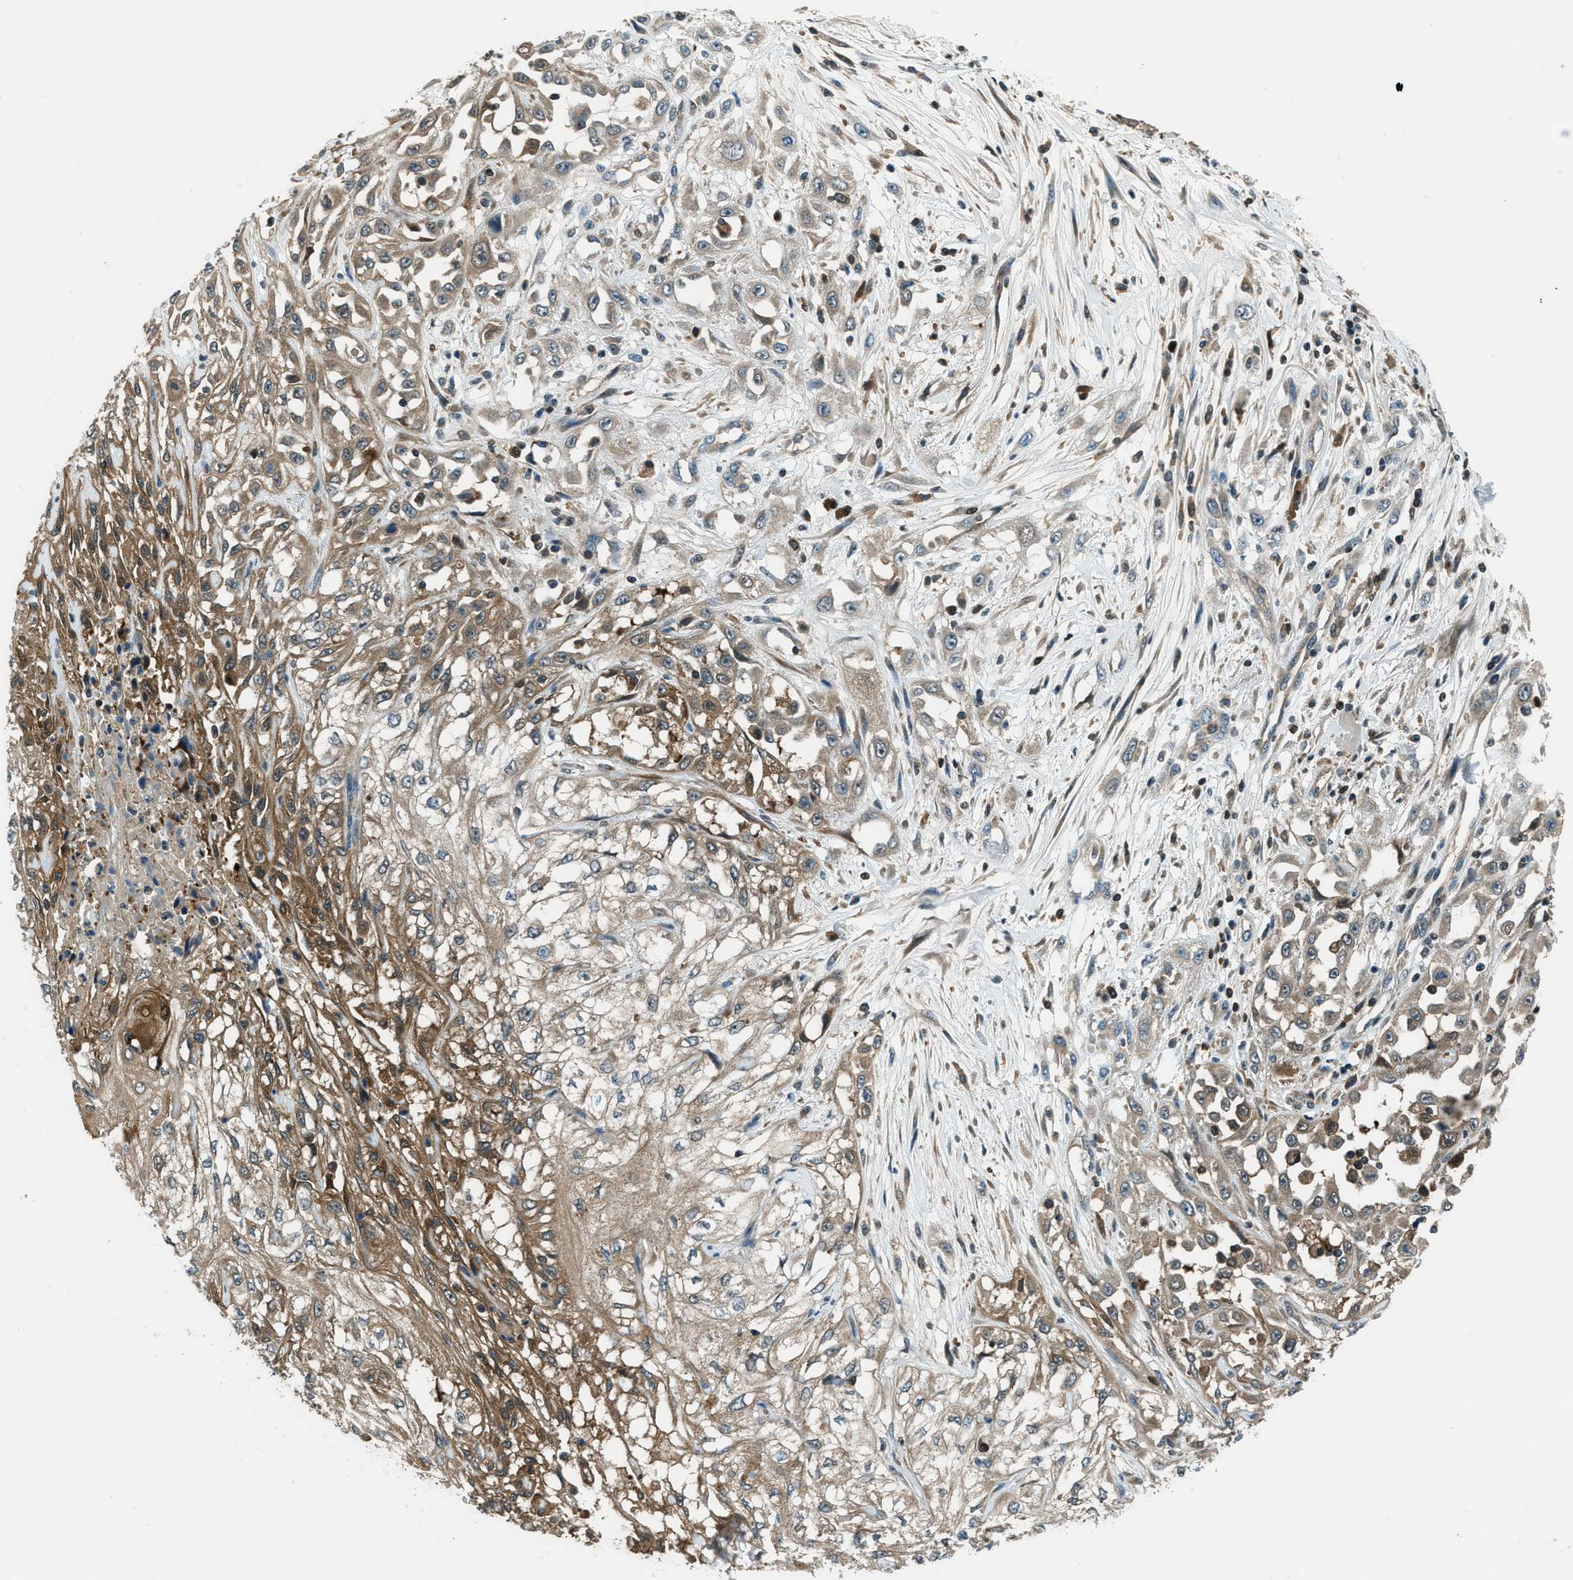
{"staining": {"intensity": "moderate", "quantity": ">75%", "location": "cytoplasmic/membranous"}, "tissue": "skin cancer", "cell_type": "Tumor cells", "image_type": "cancer", "snomed": [{"axis": "morphology", "description": "Squamous cell carcinoma, NOS"}, {"axis": "morphology", "description": "Squamous cell carcinoma, metastatic, NOS"}, {"axis": "topography", "description": "Skin"}, {"axis": "topography", "description": "Lymph node"}], "caption": "A brown stain shows moderate cytoplasmic/membranous staining of a protein in human skin cancer (metastatic squamous cell carcinoma) tumor cells.", "gene": "HEBP2", "patient": {"sex": "male", "age": 75}}